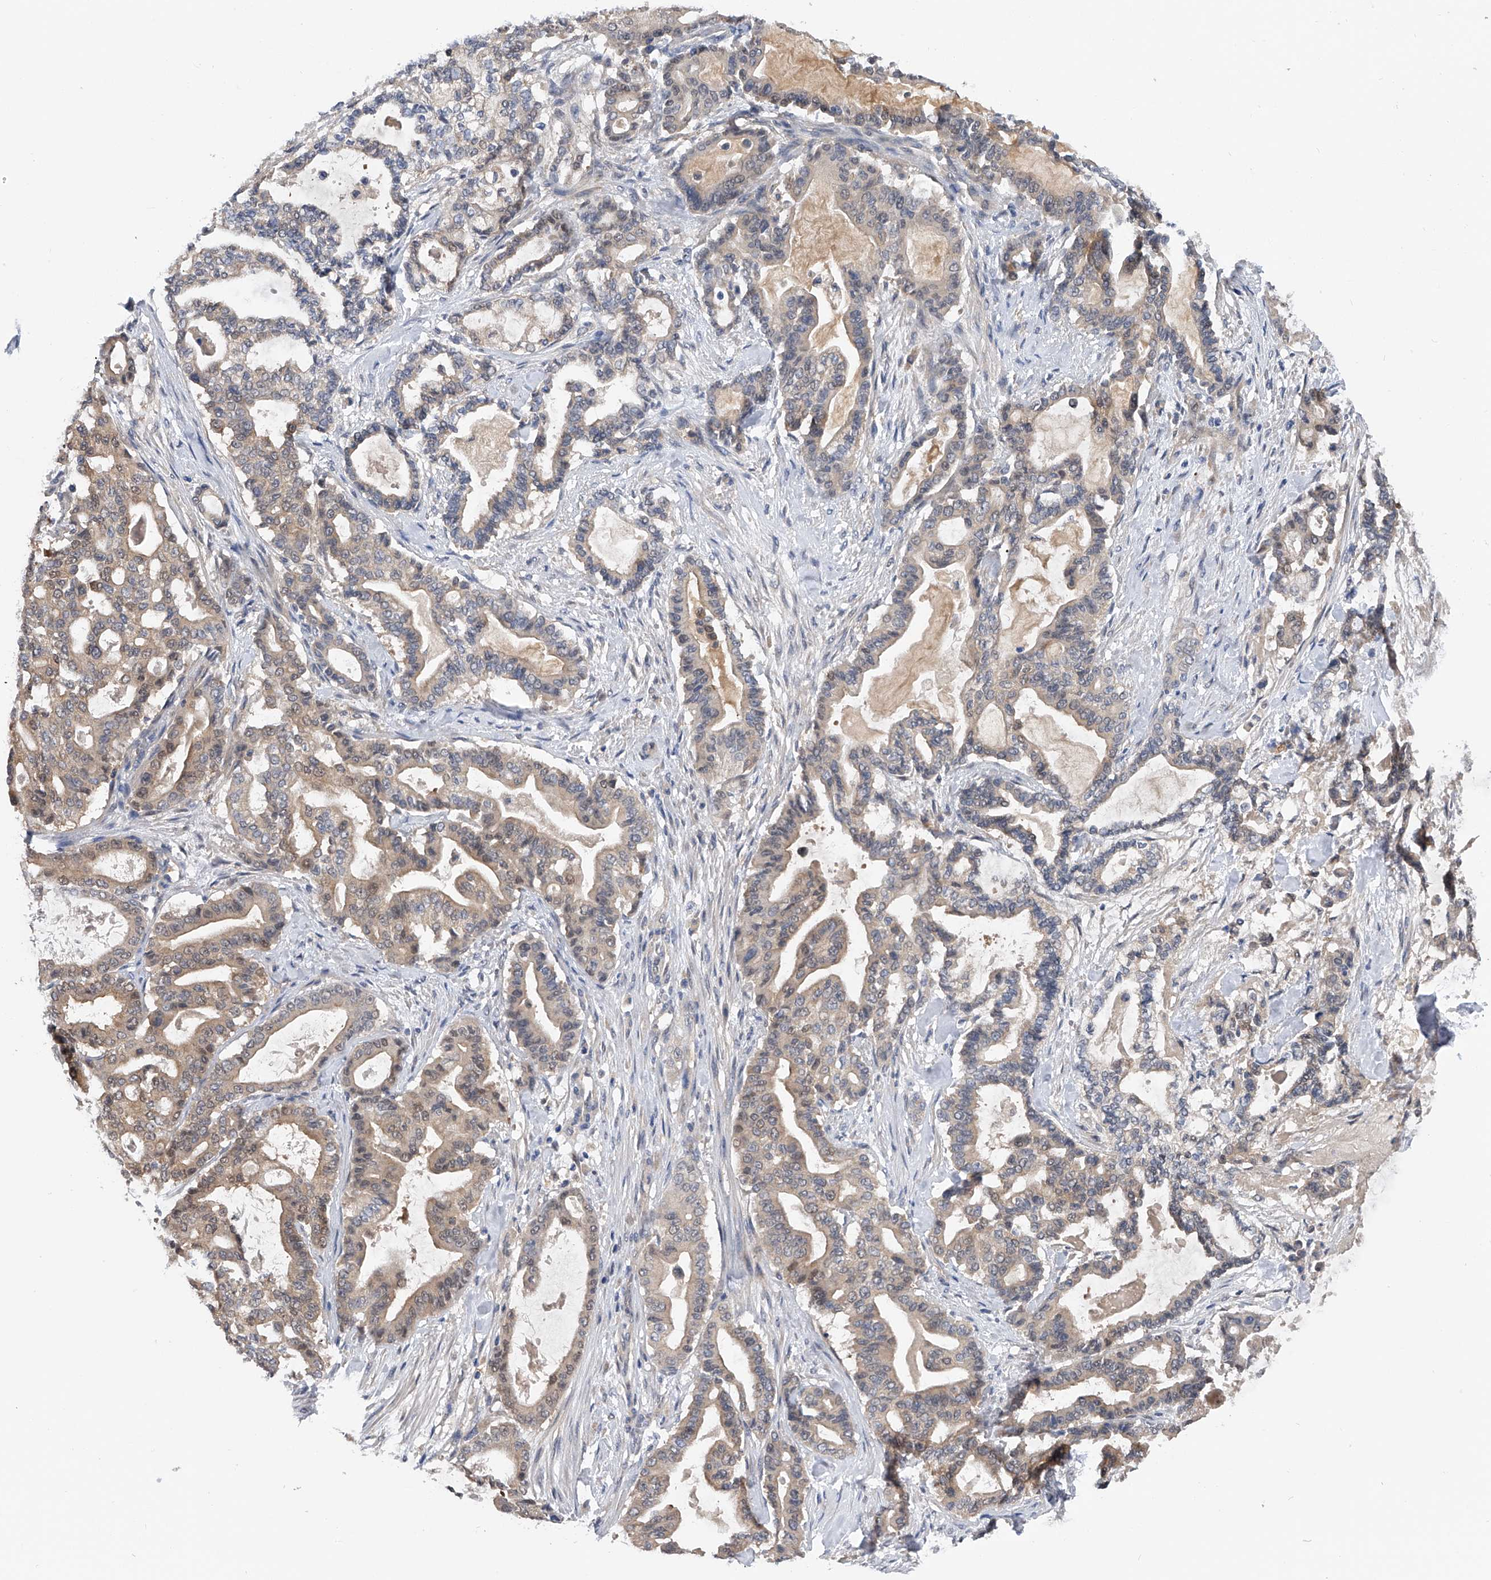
{"staining": {"intensity": "weak", "quantity": ">75%", "location": "cytoplasmic/membranous,nuclear"}, "tissue": "pancreatic cancer", "cell_type": "Tumor cells", "image_type": "cancer", "snomed": [{"axis": "morphology", "description": "Adenocarcinoma, NOS"}, {"axis": "topography", "description": "Pancreas"}], "caption": "A low amount of weak cytoplasmic/membranous and nuclear positivity is identified in about >75% of tumor cells in pancreatic adenocarcinoma tissue.", "gene": "PGM3", "patient": {"sex": "male", "age": 63}}